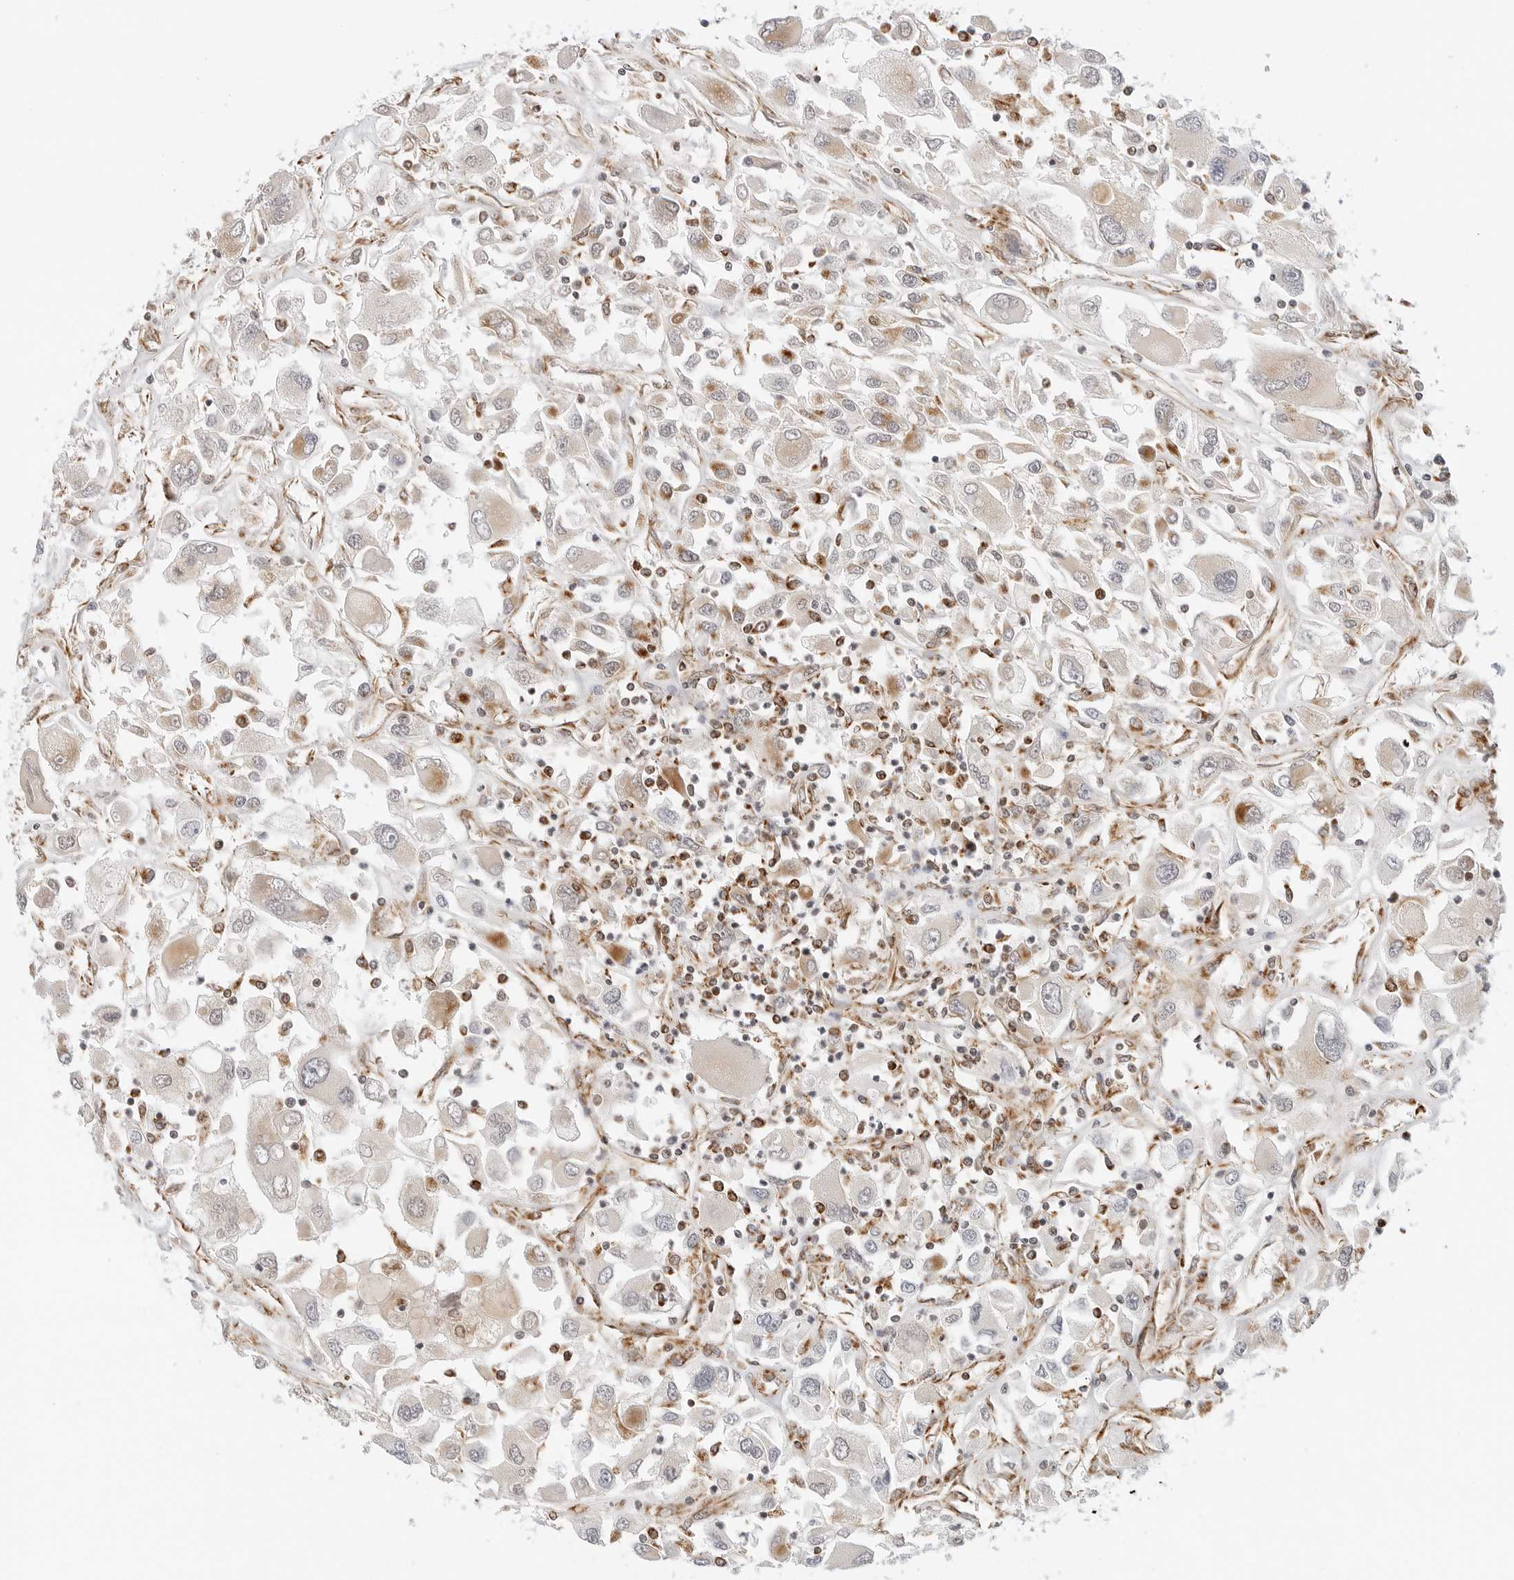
{"staining": {"intensity": "moderate", "quantity": "<25%", "location": "cytoplasmic/membranous"}, "tissue": "renal cancer", "cell_type": "Tumor cells", "image_type": "cancer", "snomed": [{"axis": "morphology", "description": "Adenocarcinoma, NOS"}, {"axis": "topography", "description": "Kidney"}], "caption": "IHC micrograph of human renal cancer (adenocarcinoma) stained for a protein (brown), which displays low levels of moderate cytoplasmic/membranous expression in approximately <25% of tumor cells.", "gene": "DYRK4", "patient": {"sex": "female", "age": 52}}